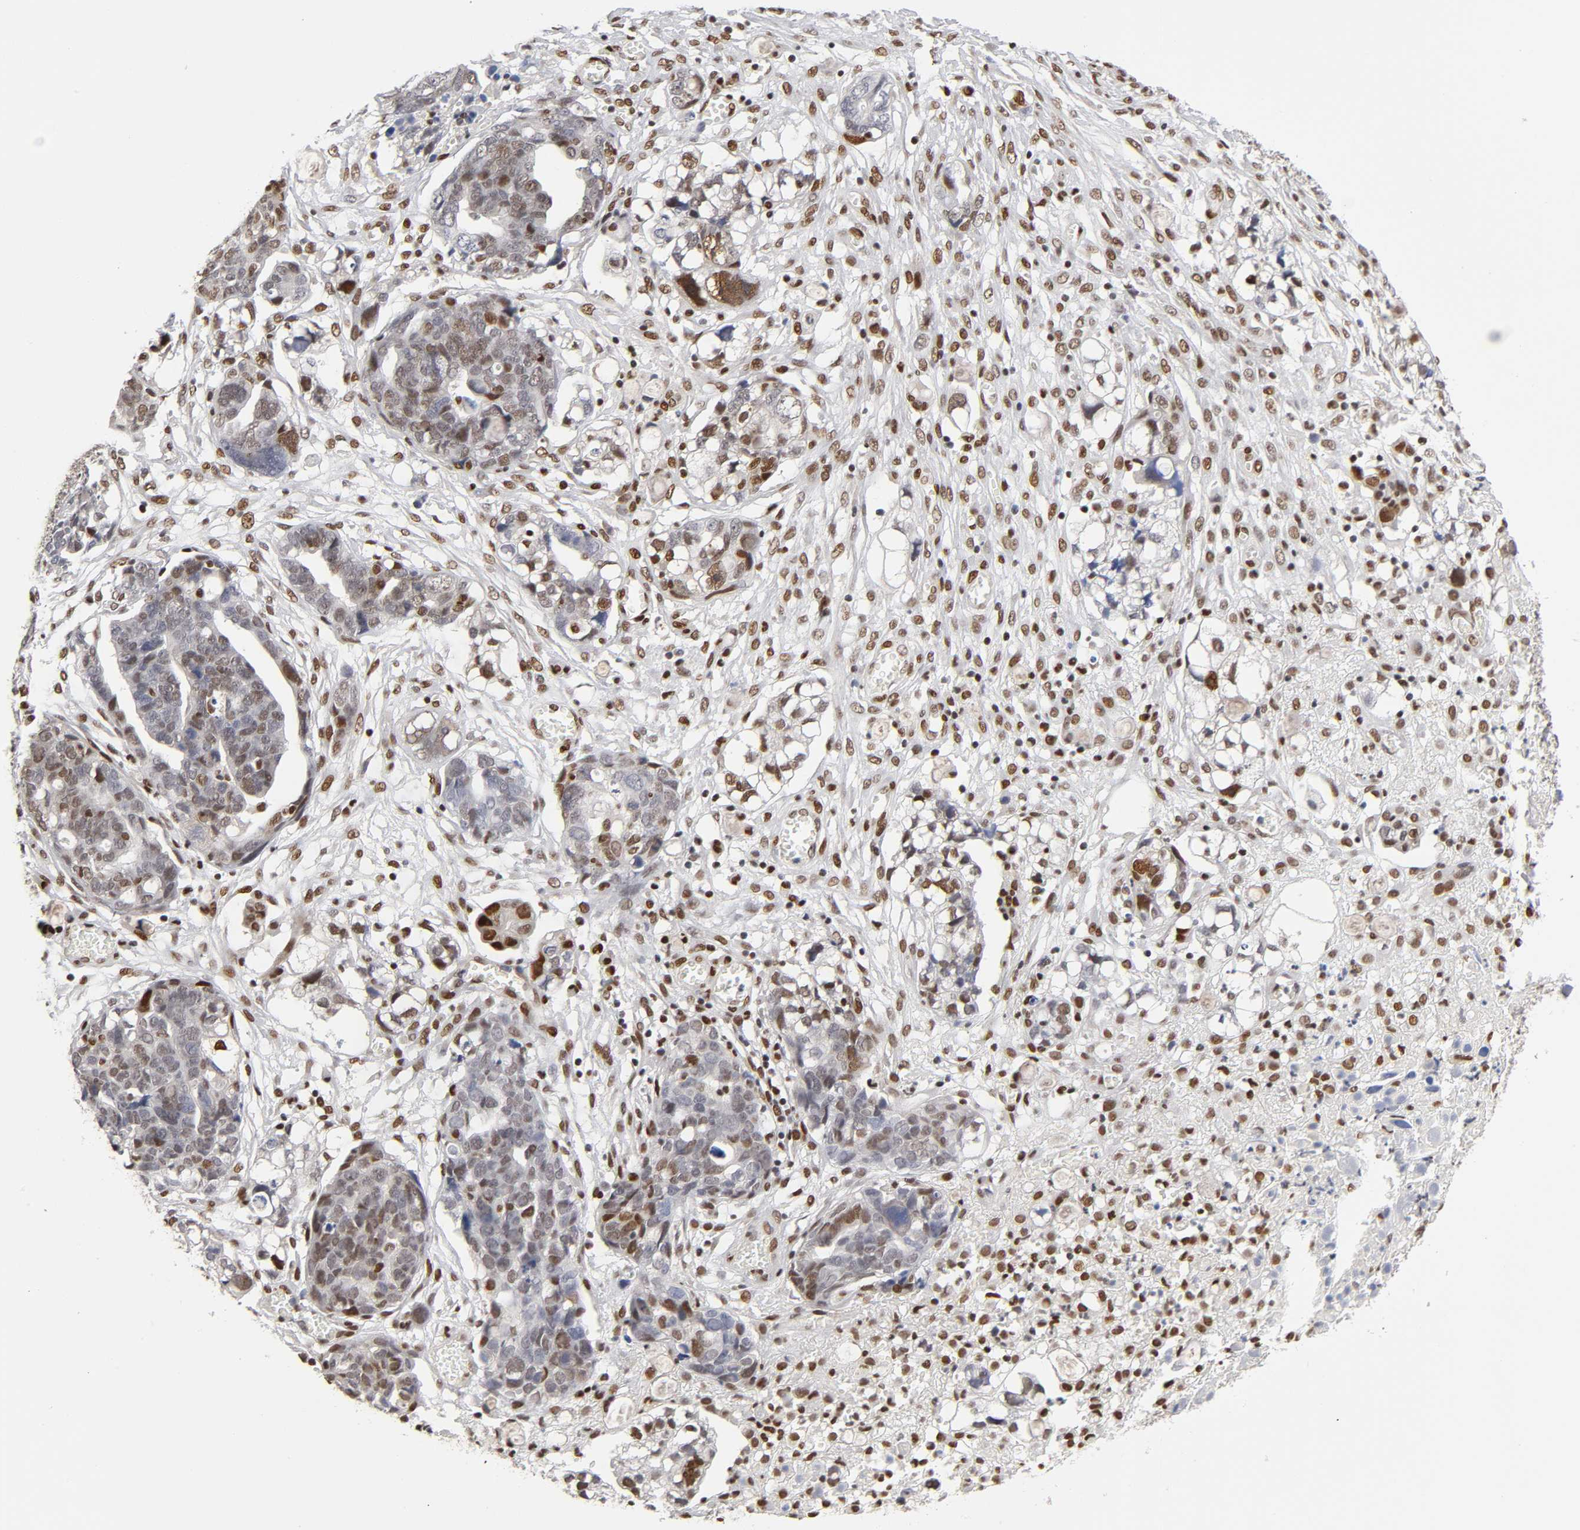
{"staining": {"intensity": "moderate", "quantity": "25%-75%", "location": "nuclear"}, "tissue": "ovarian cancer", "cell_type": "Tumor cells", "image_type": "cancer", "snomed": [{"axis": "morphology", "description": "Normal tissue, NOS"}, {"axis": "morphology", "description": "Cystadenocarcinoma, serous, NOS"}, {"axis": "topography", "description": "Fallopian tube"}, {"axis": "topography", "description": "Ovary"}], "caption": "Immunohistochemistry photomicrograph of neoplastic tissue: ovarian cancer (serous cystadenocarcinoma) stained using immunohistochemistry (IHC) exhibits medium levels of moderate protein expression localized specifically in the nuclear of tumor cells, appearing as a nuclear brown color.", "gene": "NR3C1", "patient": {"sex": "female", "age": 56}}